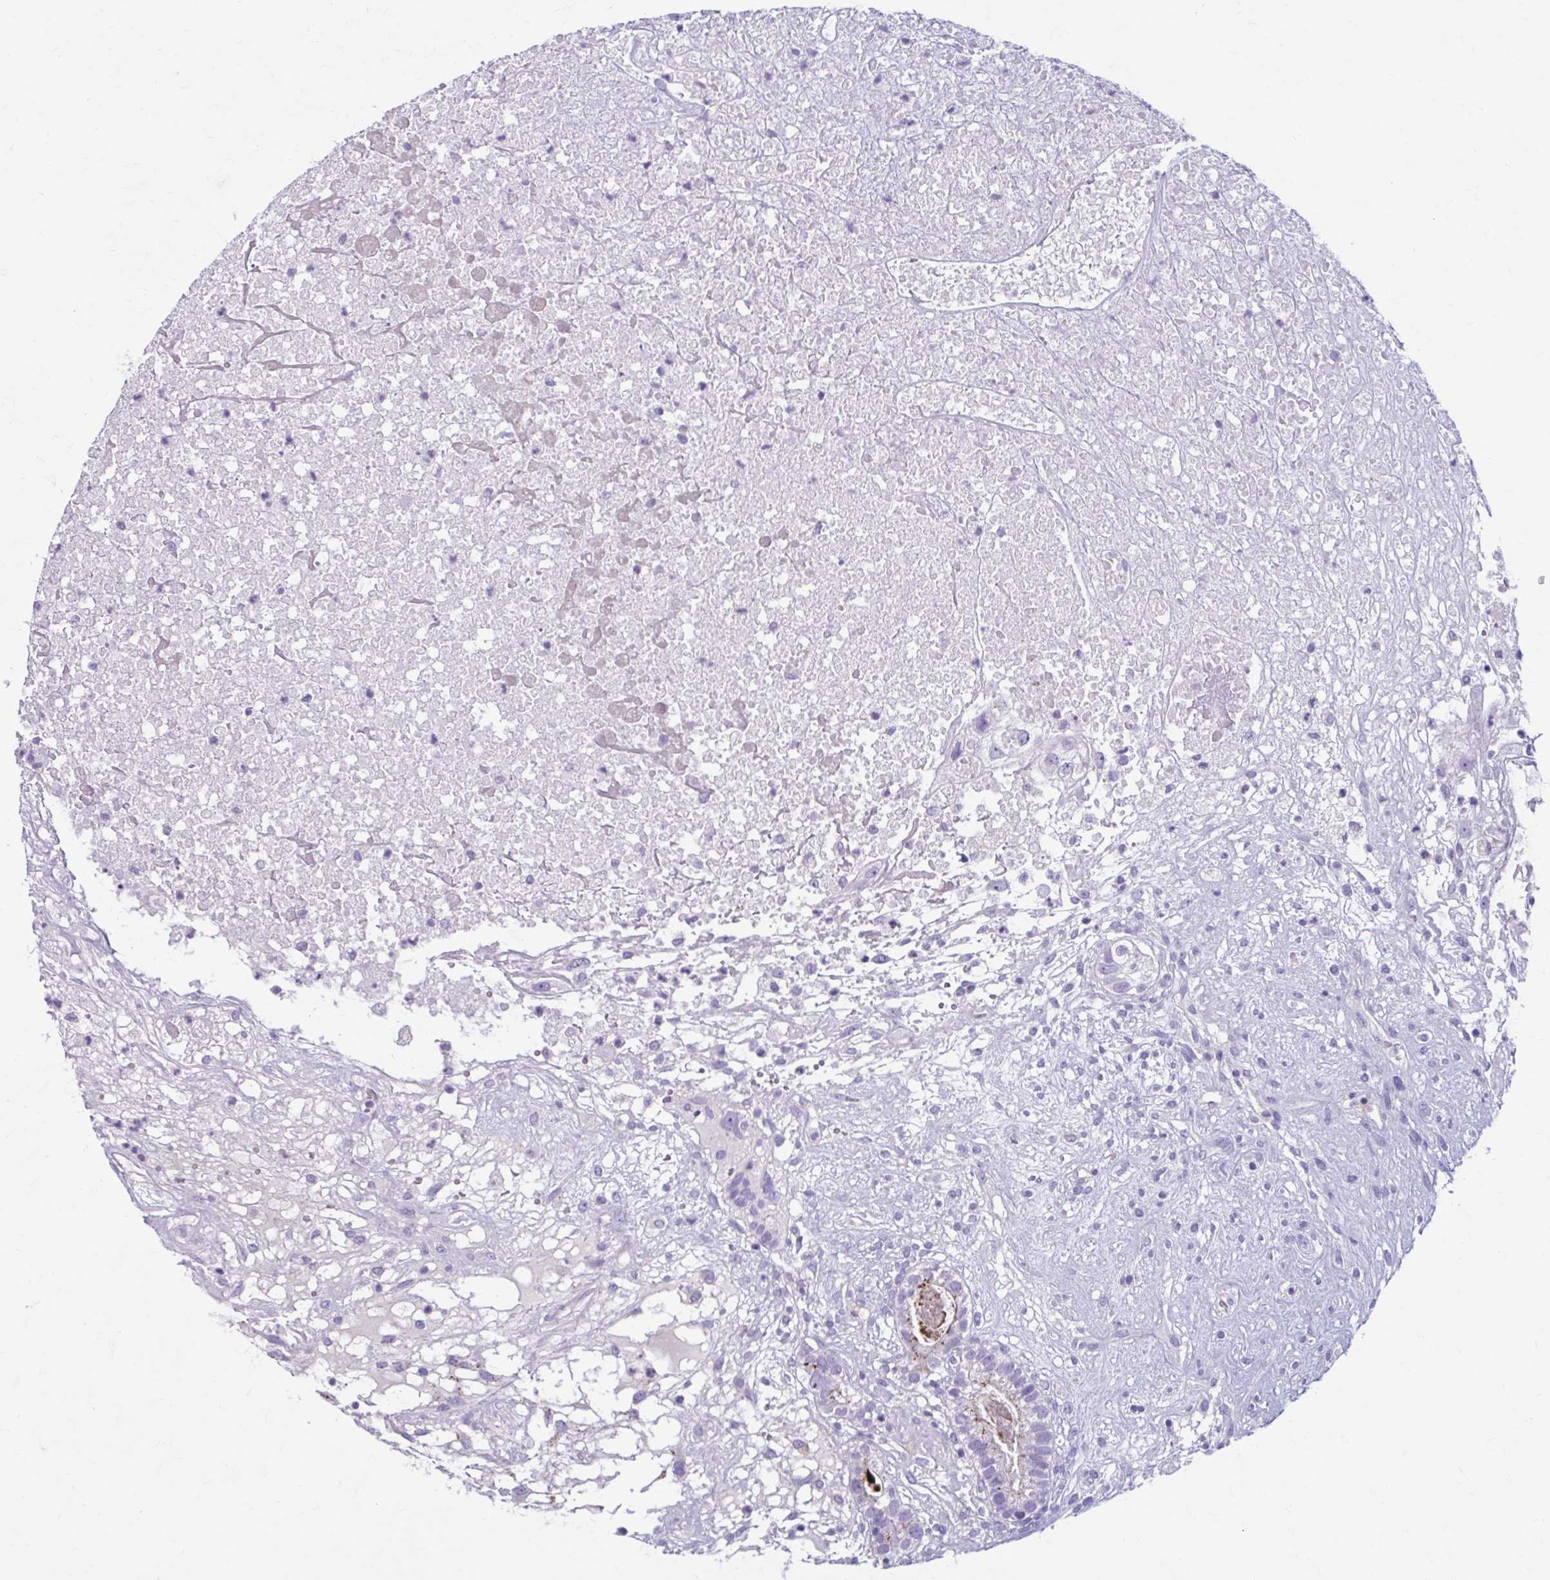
{"staining": {"intensity": "negative", "quantity": "none", "location": "none"}, "tissue": "testis cancer", "cell_type": "Tumor cells", "image_type": "cancer", "snomed": [{"axis": "morphology", "description": "Seminoma, NOS"}, {"axis": "morphology", "description": "Carcinoma, Embryonal, NOS"}, {"axis": "topography", "description": "Testis"}], "caption": "DAB (3,3'-diaminobenzidine) immunohistochemical staining of testis cancer shows no significant staining in tumor cells. Nuclei are stained in blue.", "gene": "C12orf71", "patient": {"sex": "male", "age": 41}}